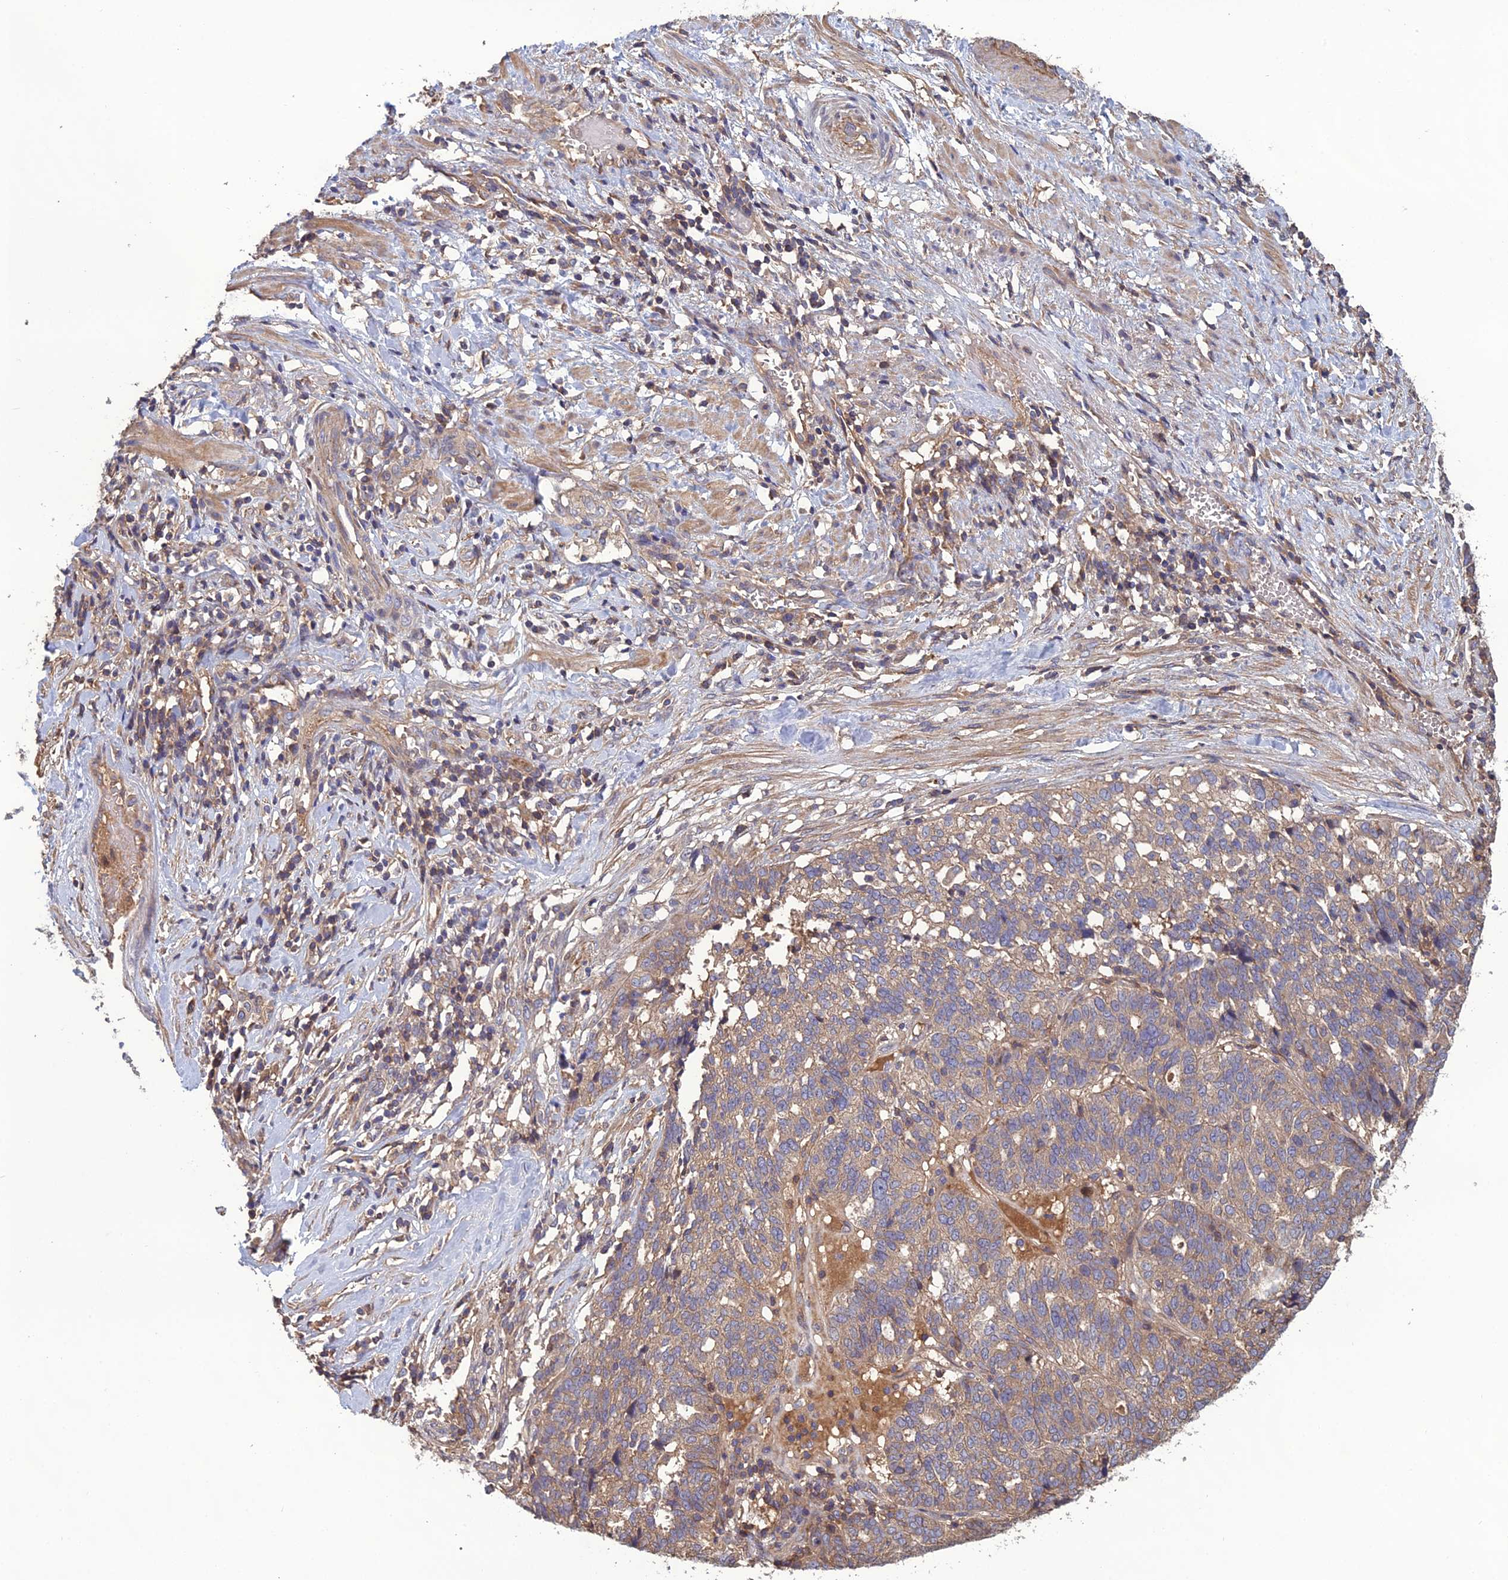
{"staining": {"intensity": "weak", "quantity": "25%-75%", "location": "cytoplasmic/membranous"}, "tissue": "ovarian cancer", "cell_type": "Tumor cells", "image_type": "cancer", "snomed": [{"axis": "morphology", "description": "Cystadenocarcinoma, serous, NOS"}, {"axis": "topography", "description": "Ovary"}], "caption": "Immunohistochemistry (IHC) of human ovarian cancer shows low levels of weak cytoplasmic/membranous staining in approximately 25%-75% of tumor cells.", "gene": "GALR2", "patient": {"sex": "female", "age": 59}}